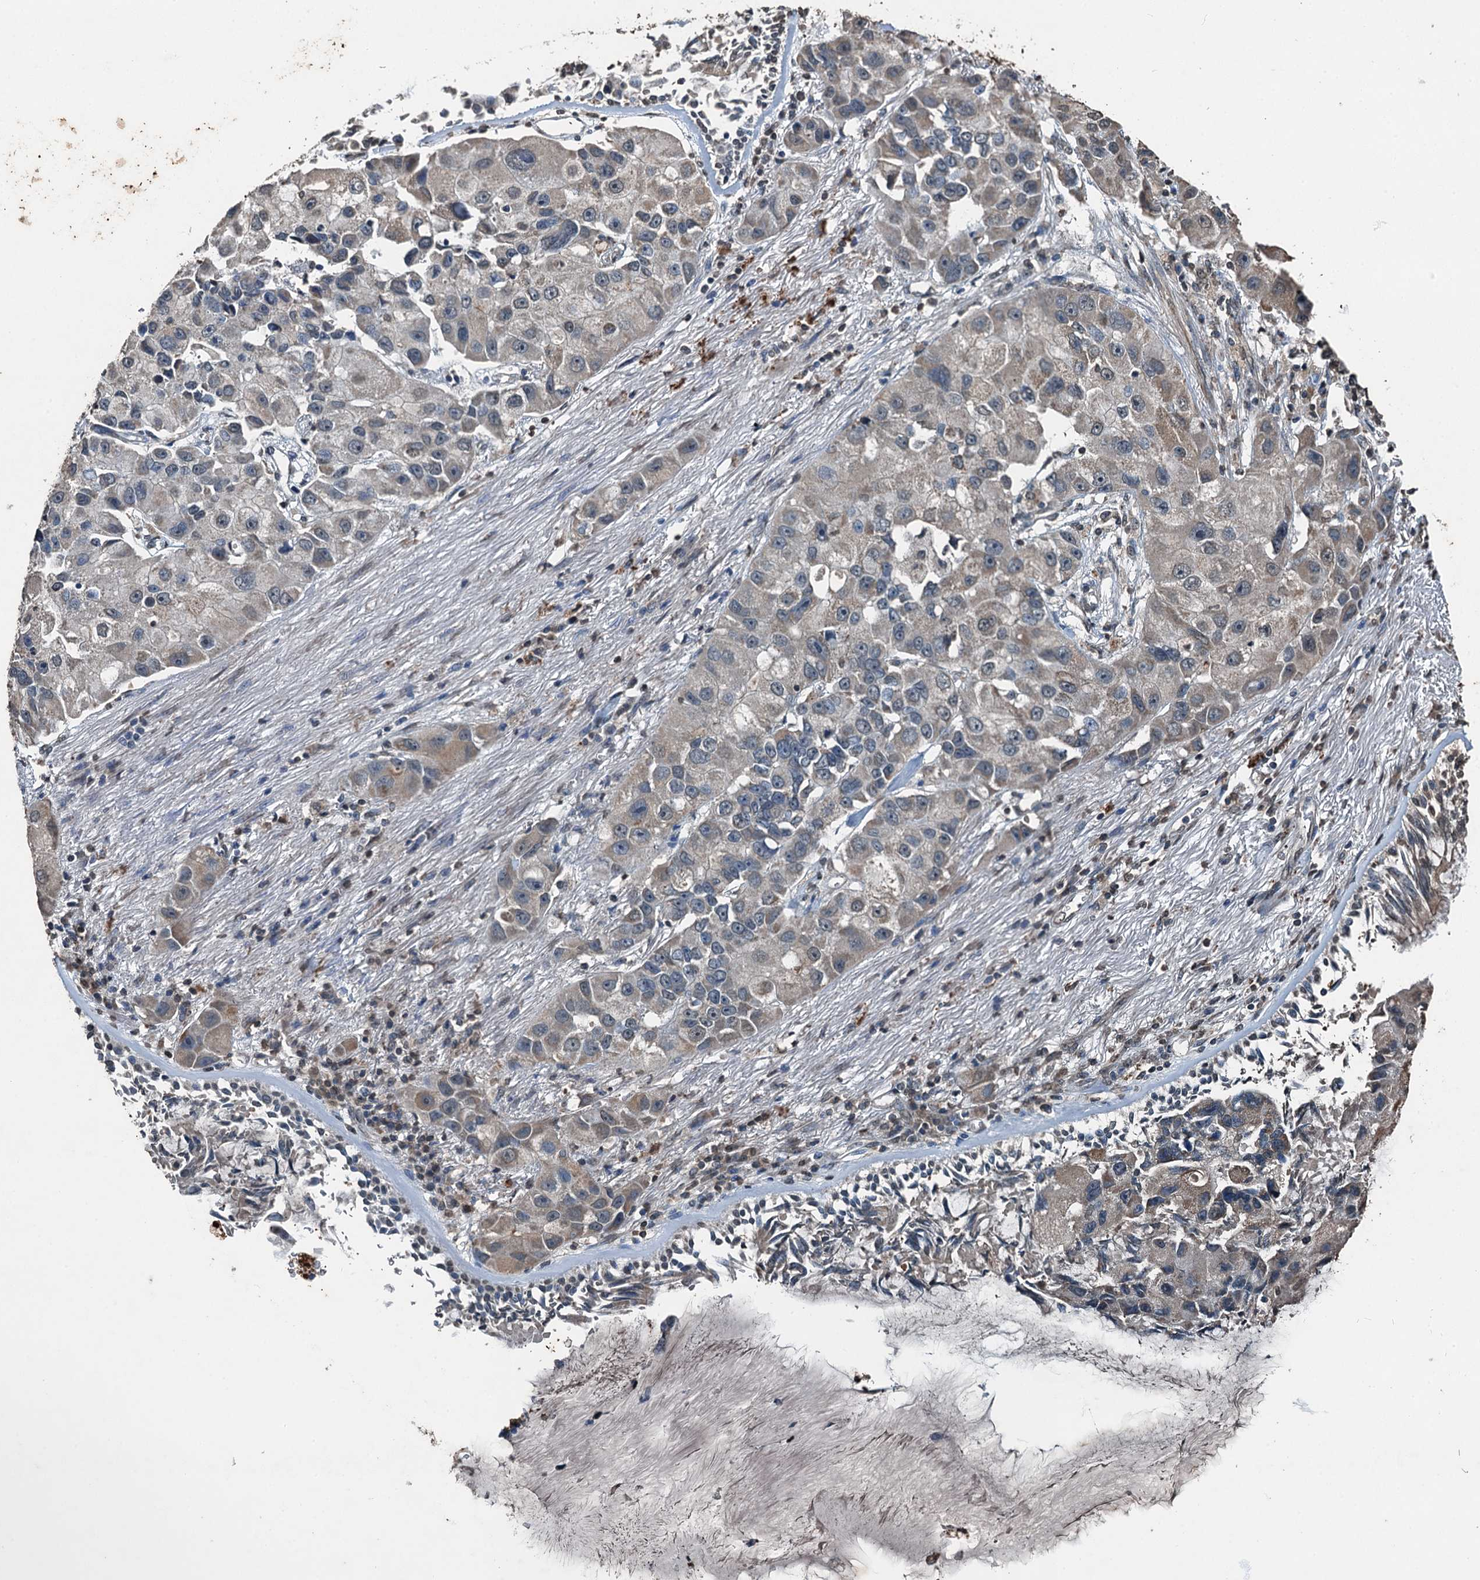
{"staining": {"intensity": "negative", "quantity": "none", "location": "none"}, "tissue": "lung cancer", "cell_type": "Tumor cells", "image_type": "cancer", "snomed": [{"axis": "morphology", "description": "Adenocarcinoma, NOS"}, {"axis": "topography", "description": "Lung"}], "caption": "Immunohistochemical staining of human lung cancer (adenocarcinoma) displays no significant positivity in tumor cells.", "gene": "TCTN1", "patient": {"sex": "female", "age": 54}}